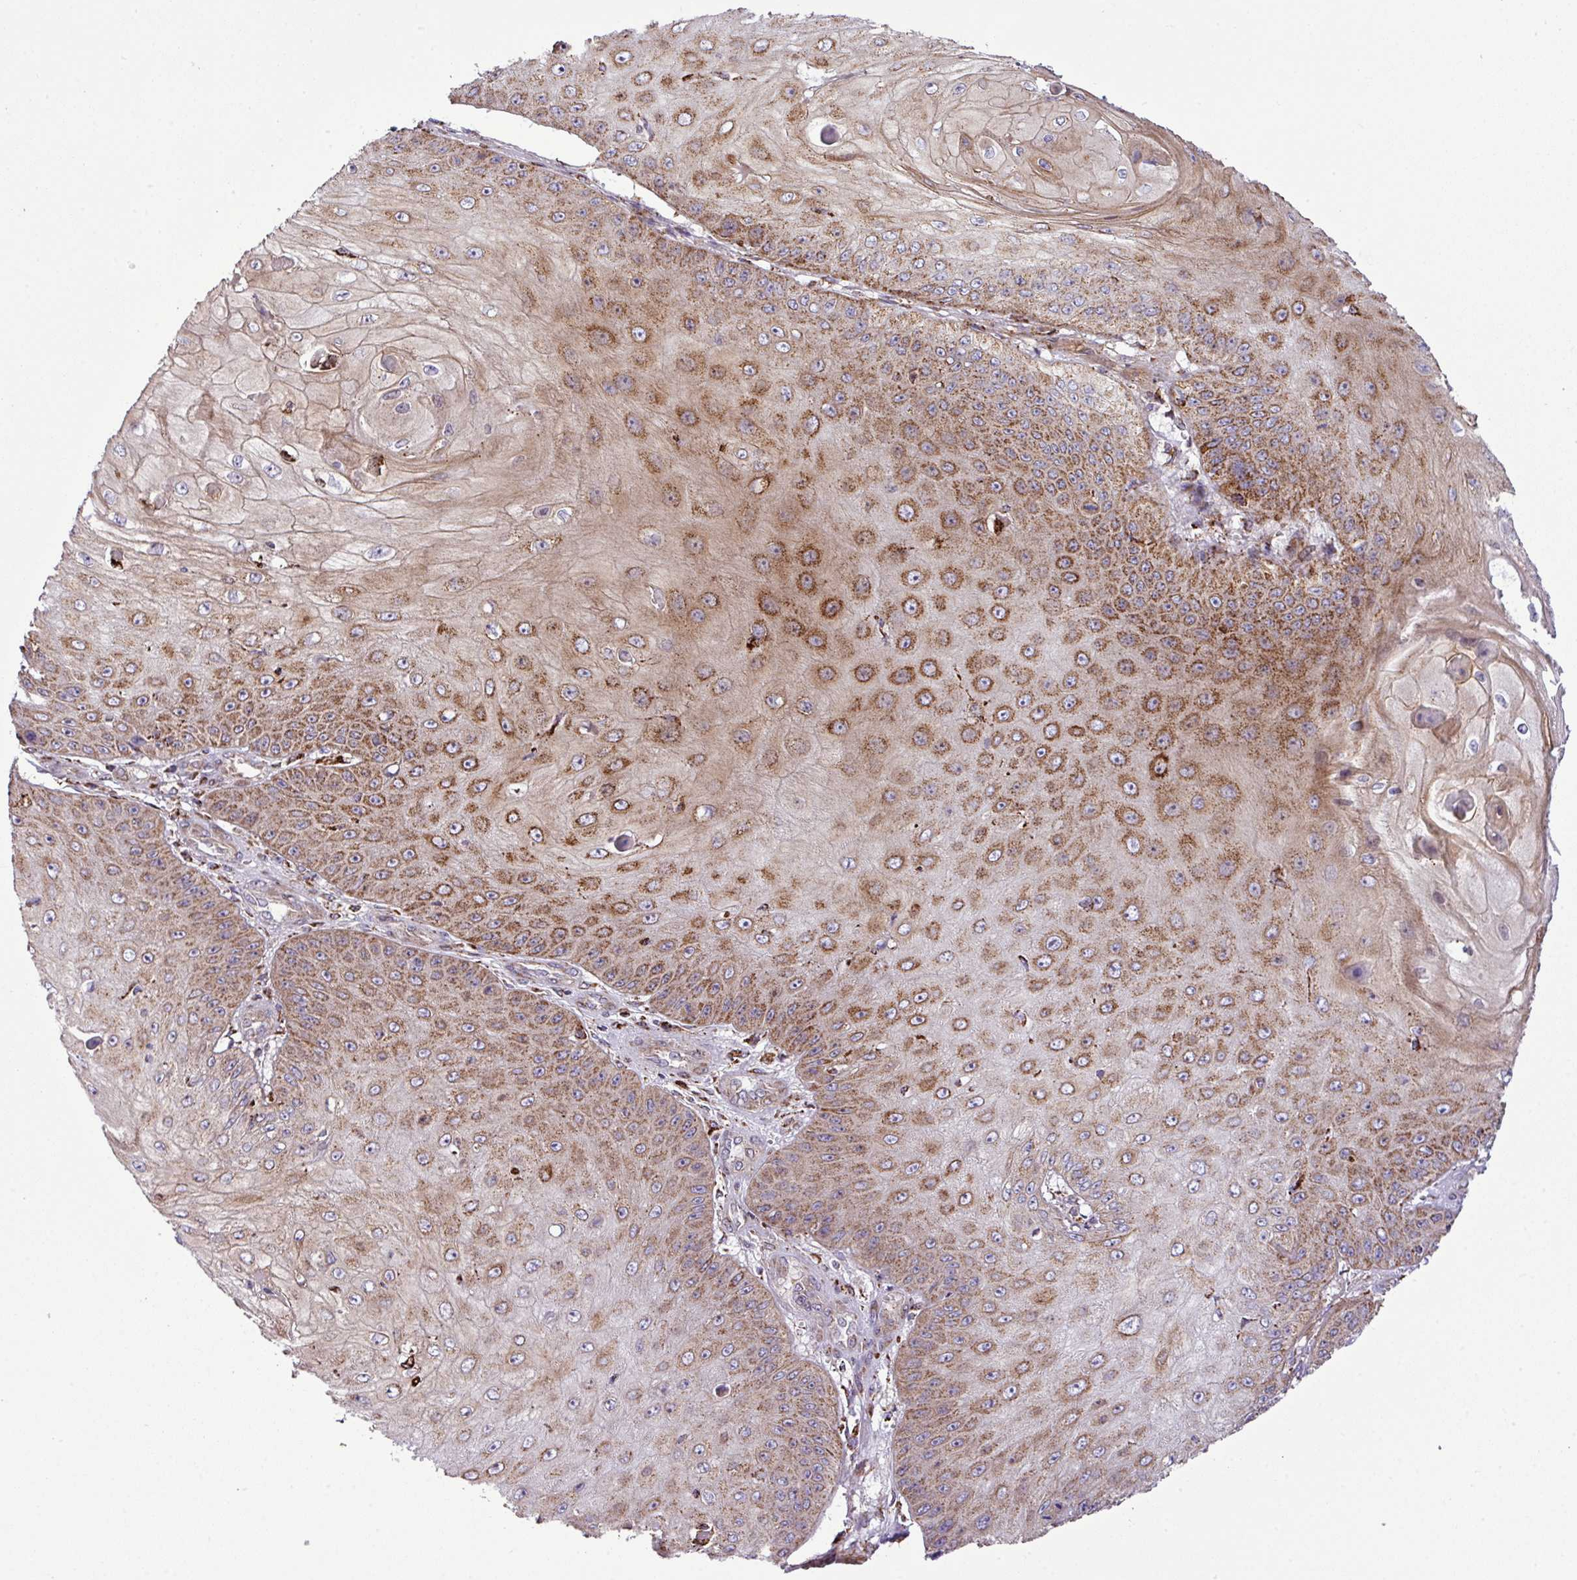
{"staining": {"intensity": "moderate", "quantity": ">75%", "location": "cytoplasmic/membranous"}, "tissue": "skin cancer", "cell_type": "Tumor cells", "image_type": "cancer", "snomed": [{"axis": "morphology", "description": "Squamous cell carcinoma, NOS"}, {"axis": "topography", "description": "Skin"}], "caption": "Immunohistochemistry (IHC) of skin cancer (squamous cell carcinoma) reveals medium levels of moderate cytoplasmic/membranous positivity in approximately >75% of tumor cells.", "gene": "ZNF569", "patient": {"sex": "male", "age": 70}}